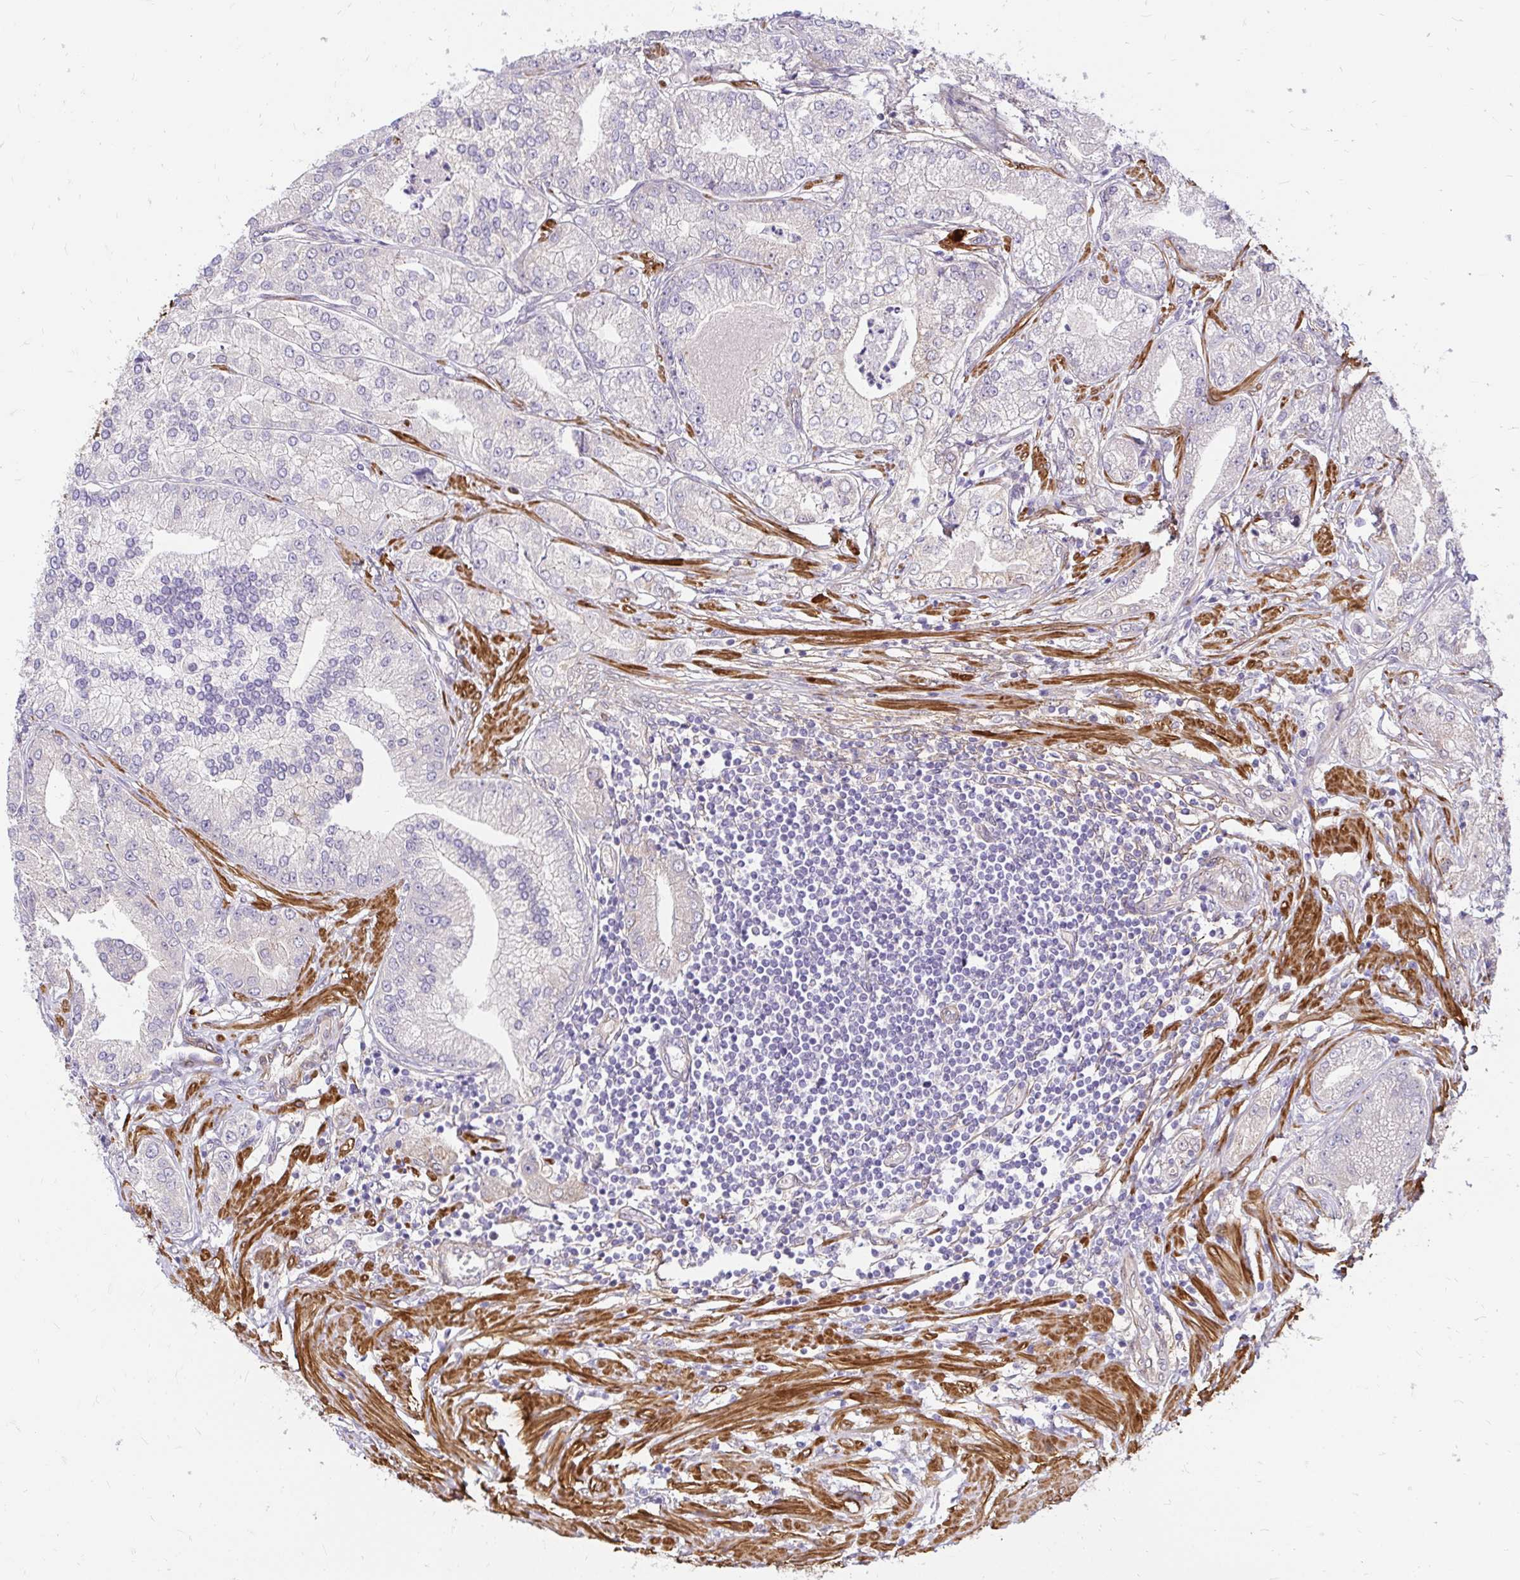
{"staining": {"intensity": "negative", "quantity": "none", "location": "none"}, "tissue": "prostate cancer", "cell_type": "Tumor cells", "image_type": "cancer", "snomed": [{"axis": "morphology", "description": "Adenocarcinoma, High grade"}, {"axis": "topography", "description": "Prostate"}], "caption": "IHC image of human high-grade adenocarcinoma (prostate) stained for a protein (brown), which exhibits no positivity in tumor cells.", "gene": "YAP1", "patient": {"sex": "male", "age": 61}}